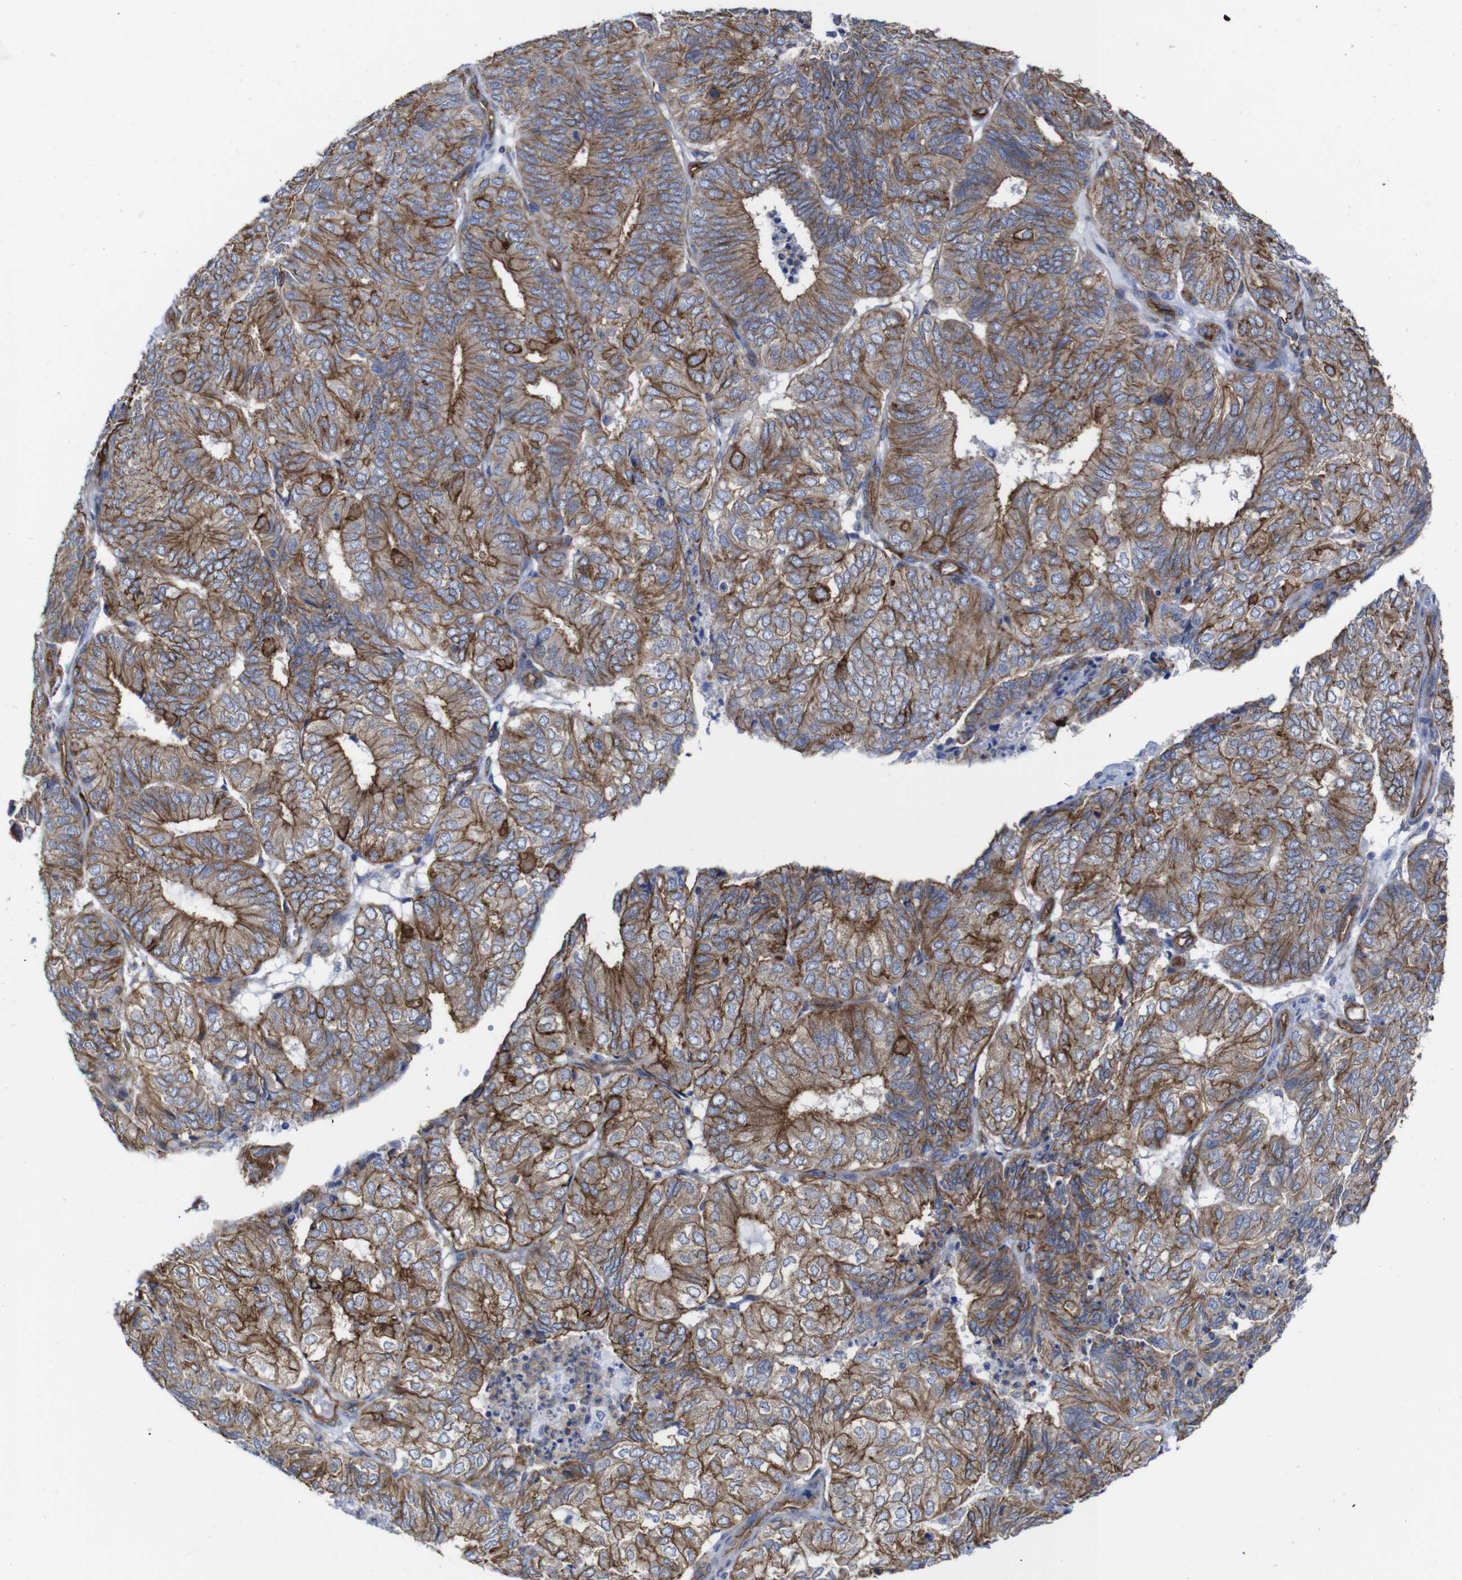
{"staining": {"intensity": "strong", "quantity": ">75%", "location": "cytoplasmic/membranous"}, "tissue": "endometrial cancer", "cell_type": "Tumor cells", "image_type": "cancer", "snomed": [{"axis": "morphology", "description": "Adenocarcinoma, NOS"}, {"axis": "topography", "description": "Uterus"}], "caption": "Strong cytoplasmic/membranous staining is identified in approximately >75% of tumor cells in endometrial adenocarcinoma.", "gene": "SPTBN1", "patient": {"sex": "female", "age": 60}}